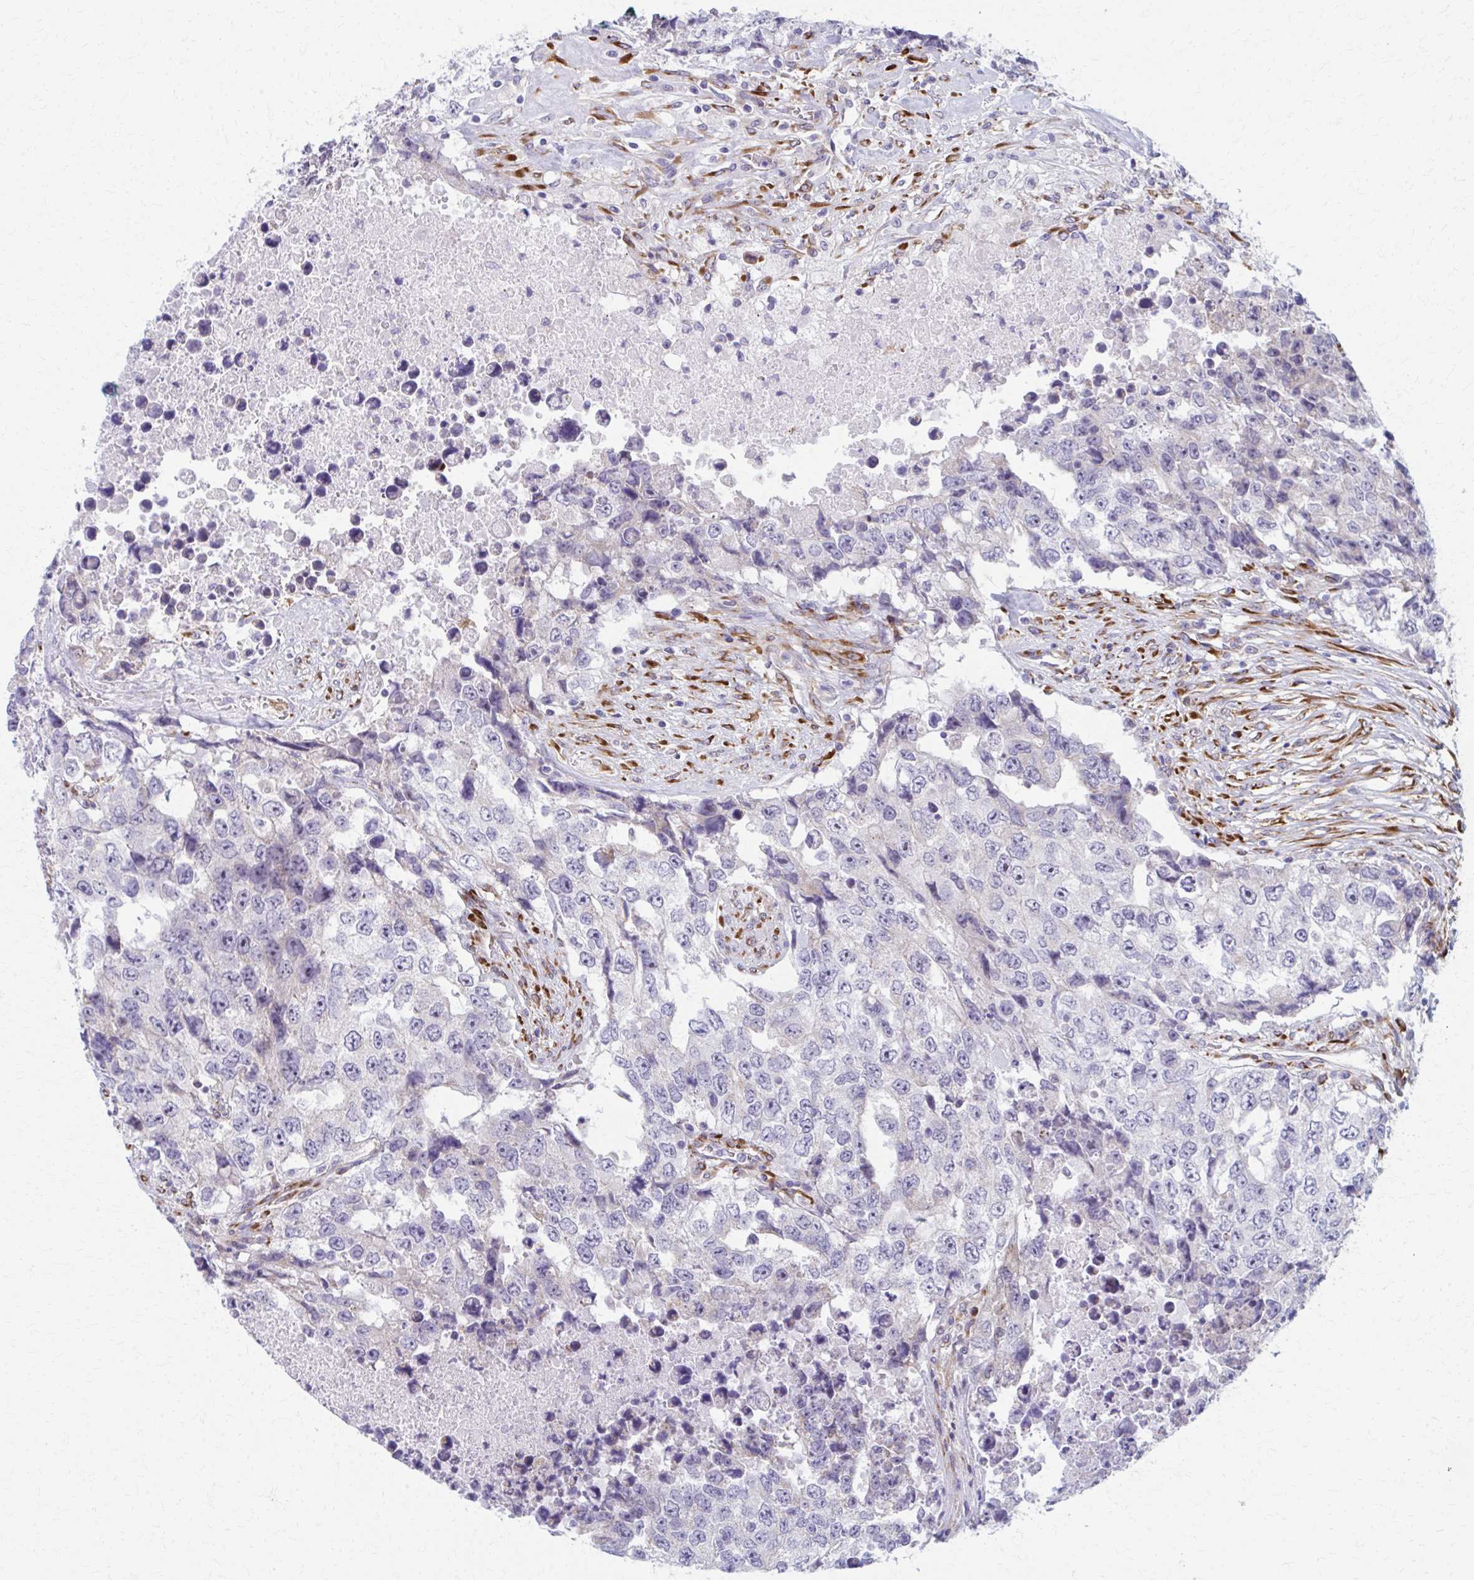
{"staining": {"intensity": "negative", "quantity": "none", "location": "none"}, "tissue": "testis cancer", "cell_type": "Tumor cells", "image_type": "cancer", "snomed": [{"axis": "morphology", "description": "Carcinoma, Embryonal, NOS"}, {"axis": "topography", "description": "Testis"}], "caption": "A high-resolution photomicrograph shows immunohistochemistry staining of embryonal carcinoma (testis), which demonstrates no significant positivity in tumor cells.", "gene": "SPATS2L", "patient": {"sex": "male", "age": 24}}